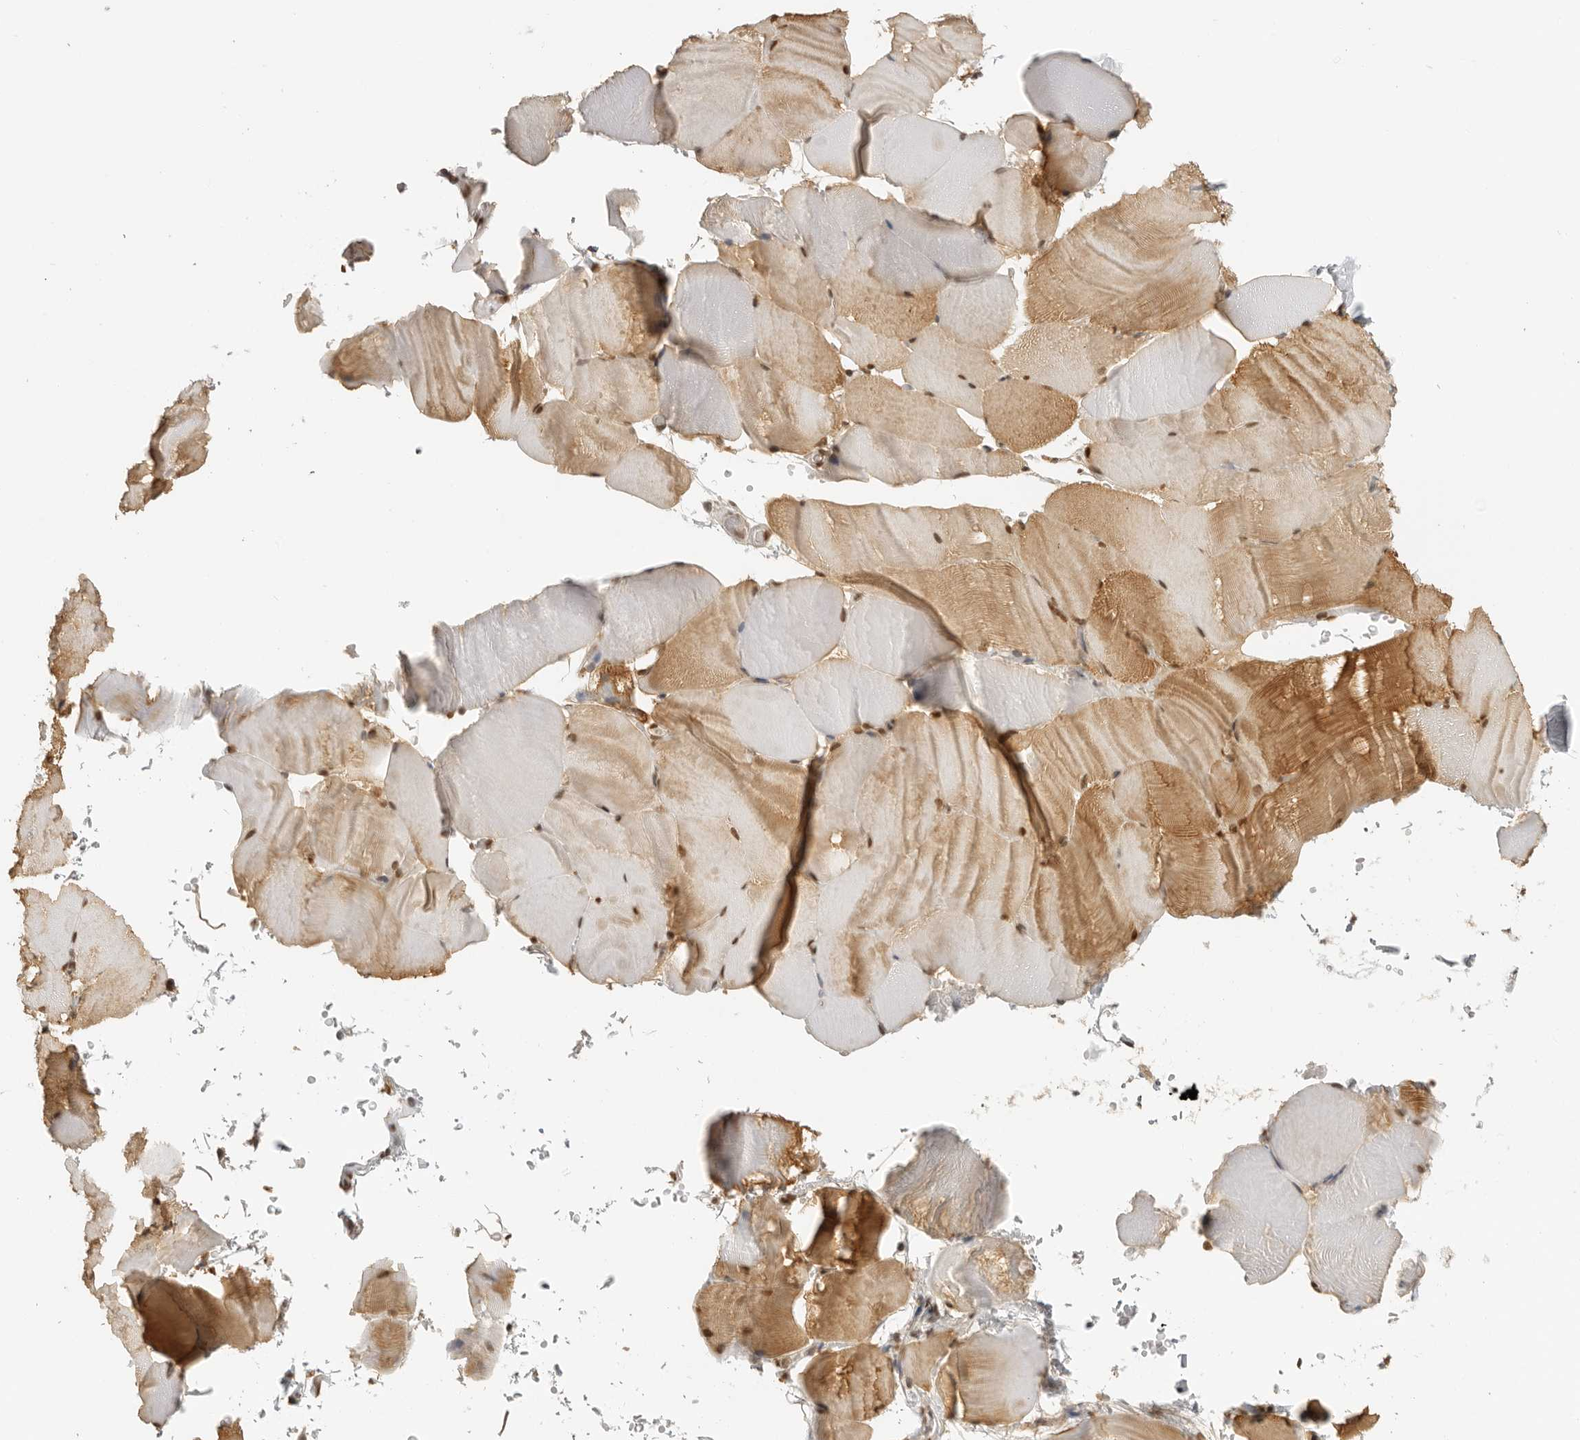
{"staining": {"intensity": "moderate", "quantity": ">75%", "location": "cytoplasmic/membranous,nuclear"}, "tissue": "skeletal muscle", "cell_type": "Myocytes", "image_type": "normal", "snomed": [{"axis": "morphology", "description": "Normal tissue, NOS"}, {"axis": "topography", "description": "Skeletal muscle"}, {"axis": "topography", "description": "Parathyroid gland"}], "caption": "Immunohistochemical staining of benign skeletal muscle displays medium levels of moderate cytoplasmic/membranous,nuclear staining in approximately >75% of myocytes. Using DAB (brown) and hematoxylin (blue) stains, captured at high magnification using brightfield microscopy.", "gene": "RPA2", "patient": {"sex": "female", "age": 37}}